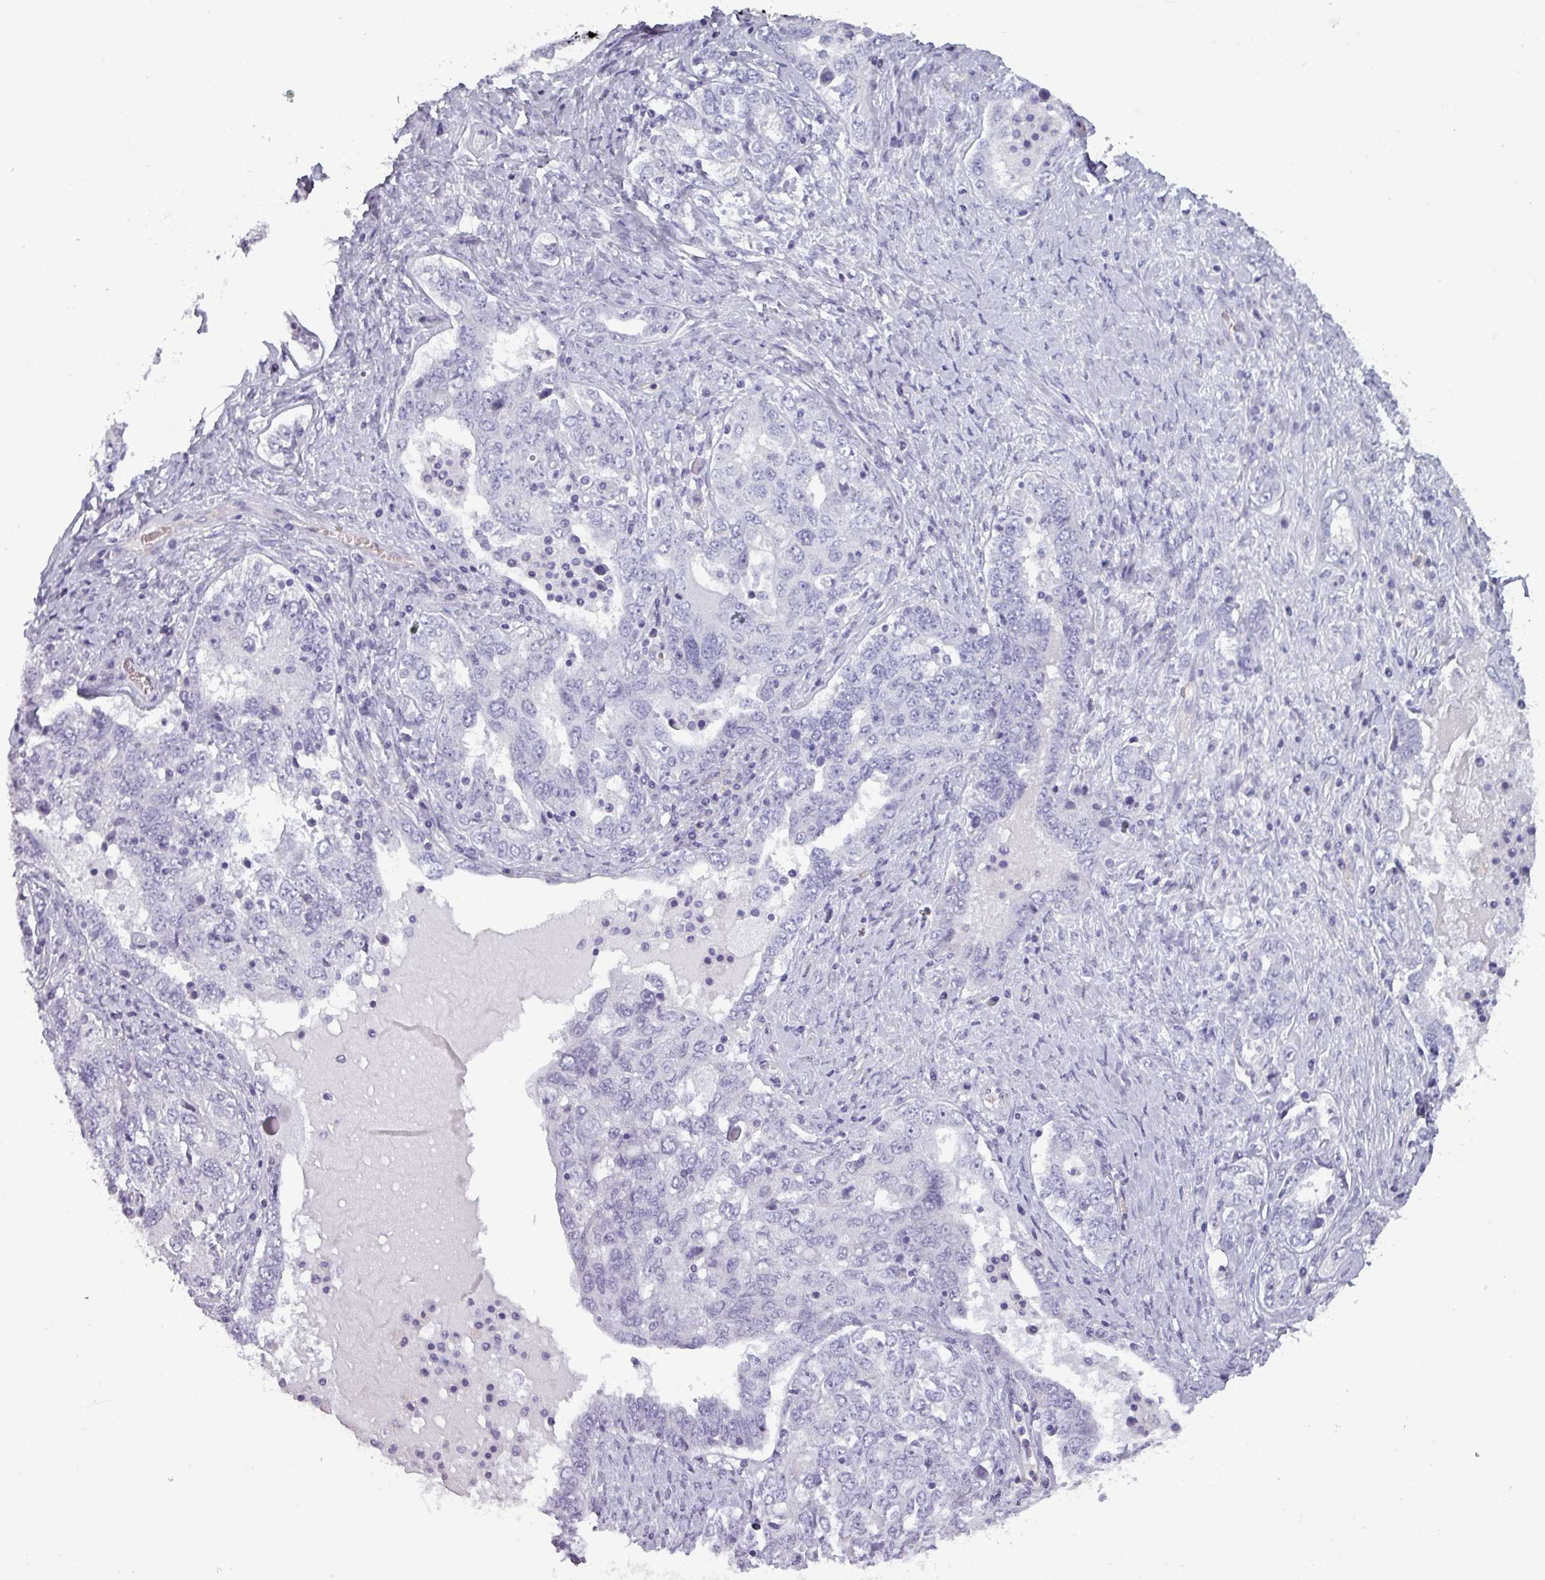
{"staining": {"intensity": "negative", "quantity": "none", "location": "none"}, "tissue": "ovarian cancer", "cell_type": "Tumor cells", "image_type": "cancer", "snomed": [{"axis": "morphology", "description": "Carcinoma, endometroid"}, {"axis": "topography", "description": "Ovary"}], "caption": "Image shows no significant protein positivity in tumor cells of endometroid carcinoma (ovarian). Brightfield microscopy of IHC stained with DAB (brown) and hematoxylin (blue), captured at high magnification.", "gene": "AREL1", "patient": {"sex": "female", "age": 62}}